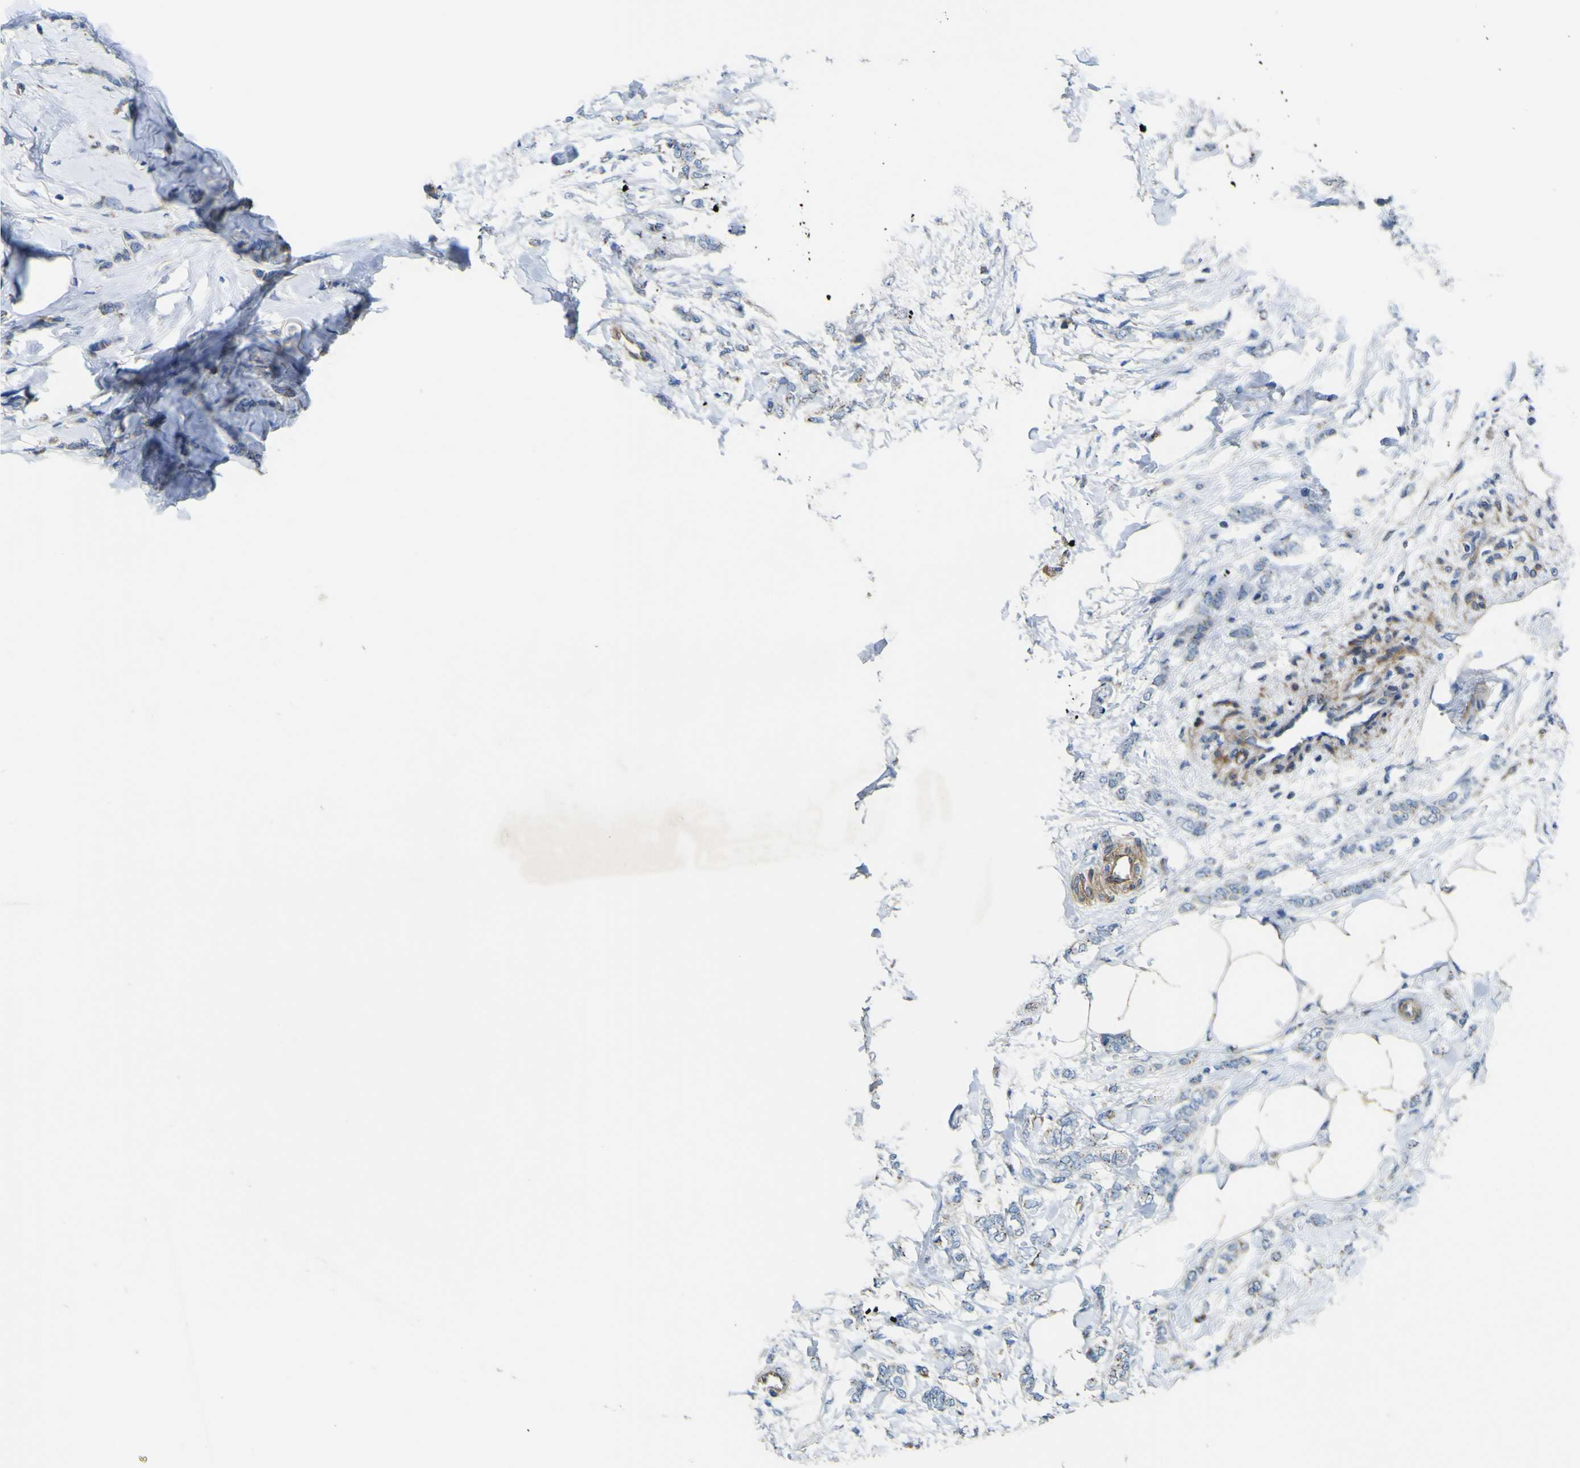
{"staining": {"intensity": "negative", "quantity": "none", "location": "none"}, "tissue": "breast cancer", "cell_type": "Tumor cells", "image_type": "cancer", "snomed": [{"axis": "morphology", "description": "Lobular carcinoma, in situ"}, {"axis": "morphology", "description": "Lobular carcinoma"}, {"axis": "topography", "description": "Breast"}], "caption": "A high-resolution micrograph shows IHC staining of breast cancer (lobular carcinoma in situ), which shows no significant positivity in tumor cells. (DAB IHC, high magnification).", "gene": "ALDH18A1", "patient": {"sex": "female", "age": 41}}